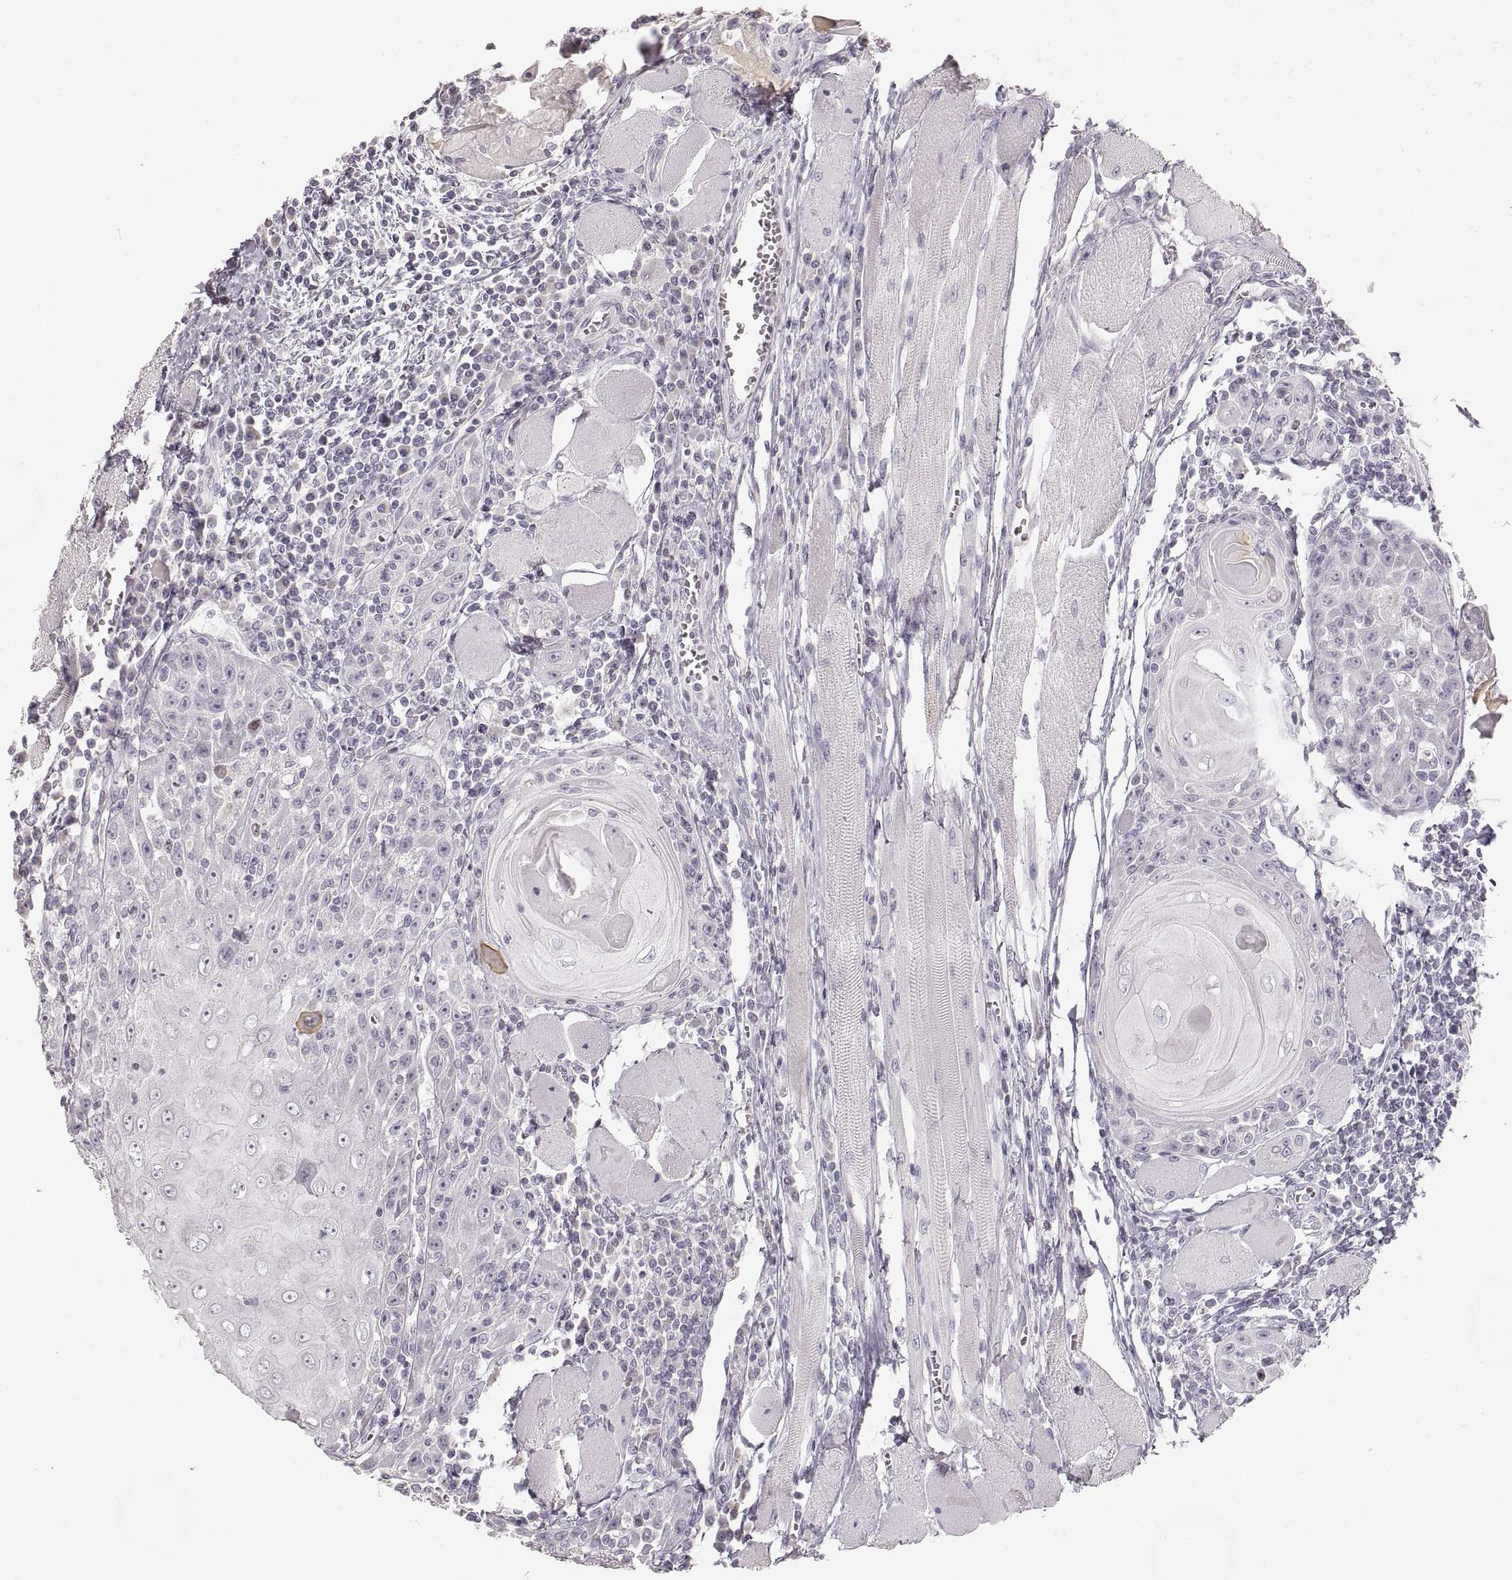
{"staining": {"intensity": "negative", "quantity": "none", "location": "none"}, "tissue": "head and neck cancer", "cell_type": "Tumor cells", "image_type": "cancer", "snomed": [{"axis": "morphology", "description": "Normal tissue, NOS"}, {"axis": "morphology", "description": "Squamous cell carcinoma, NOS"}, {"axis": "topography", "description": "Oral tissue"}, {"axis": "topography", "description": "Head-Neck"}], "caption": "This is an IHC micrograph of head and neck cancer (squamous cell carcinoma). There is no positivity in tumor cells.", "gene": "ZP3", "patient": {"sex": "male", "age": 52}}